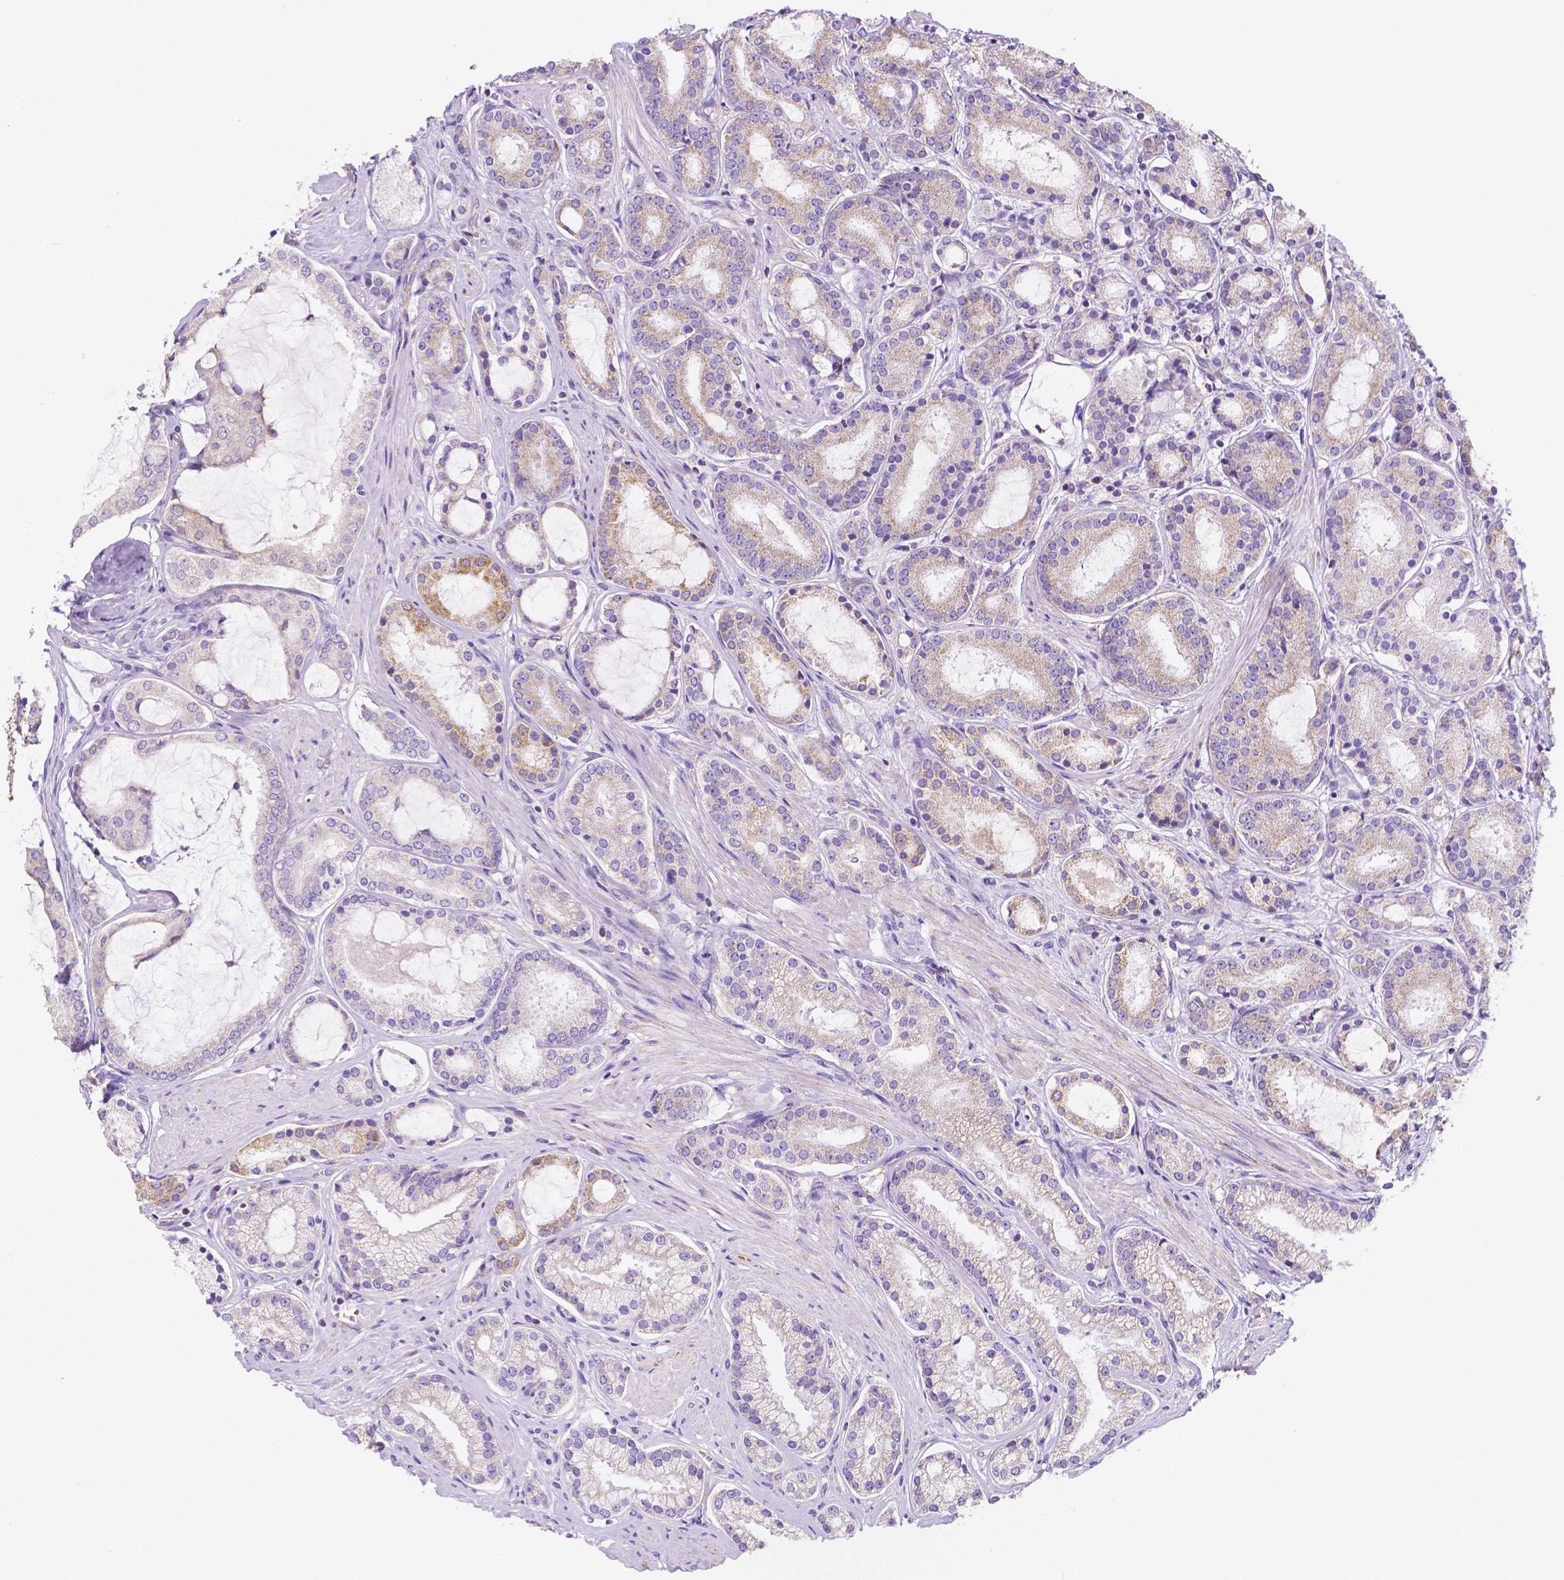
{"staining": {"intensity": "moderate", "quantity": "25%-75%", "location": "cytoplasmic/membranous"}, "tissue": "prostate cancer", "cell_type": "Tumor cells", "image_type": "cancer", "snomed": [{"axis": "morphology", "description": "Adenocarcinoma, High grade"}, {"axis": "topography", "description": "Prostate"}], "caption": "Prostate cancer stained with IHC displays moderate cytoplasmic/membranous staining in approximately 25%-75% of tumor cells.", "gene": "SGTB", "patient": {"sex": "male", "age": 63}}